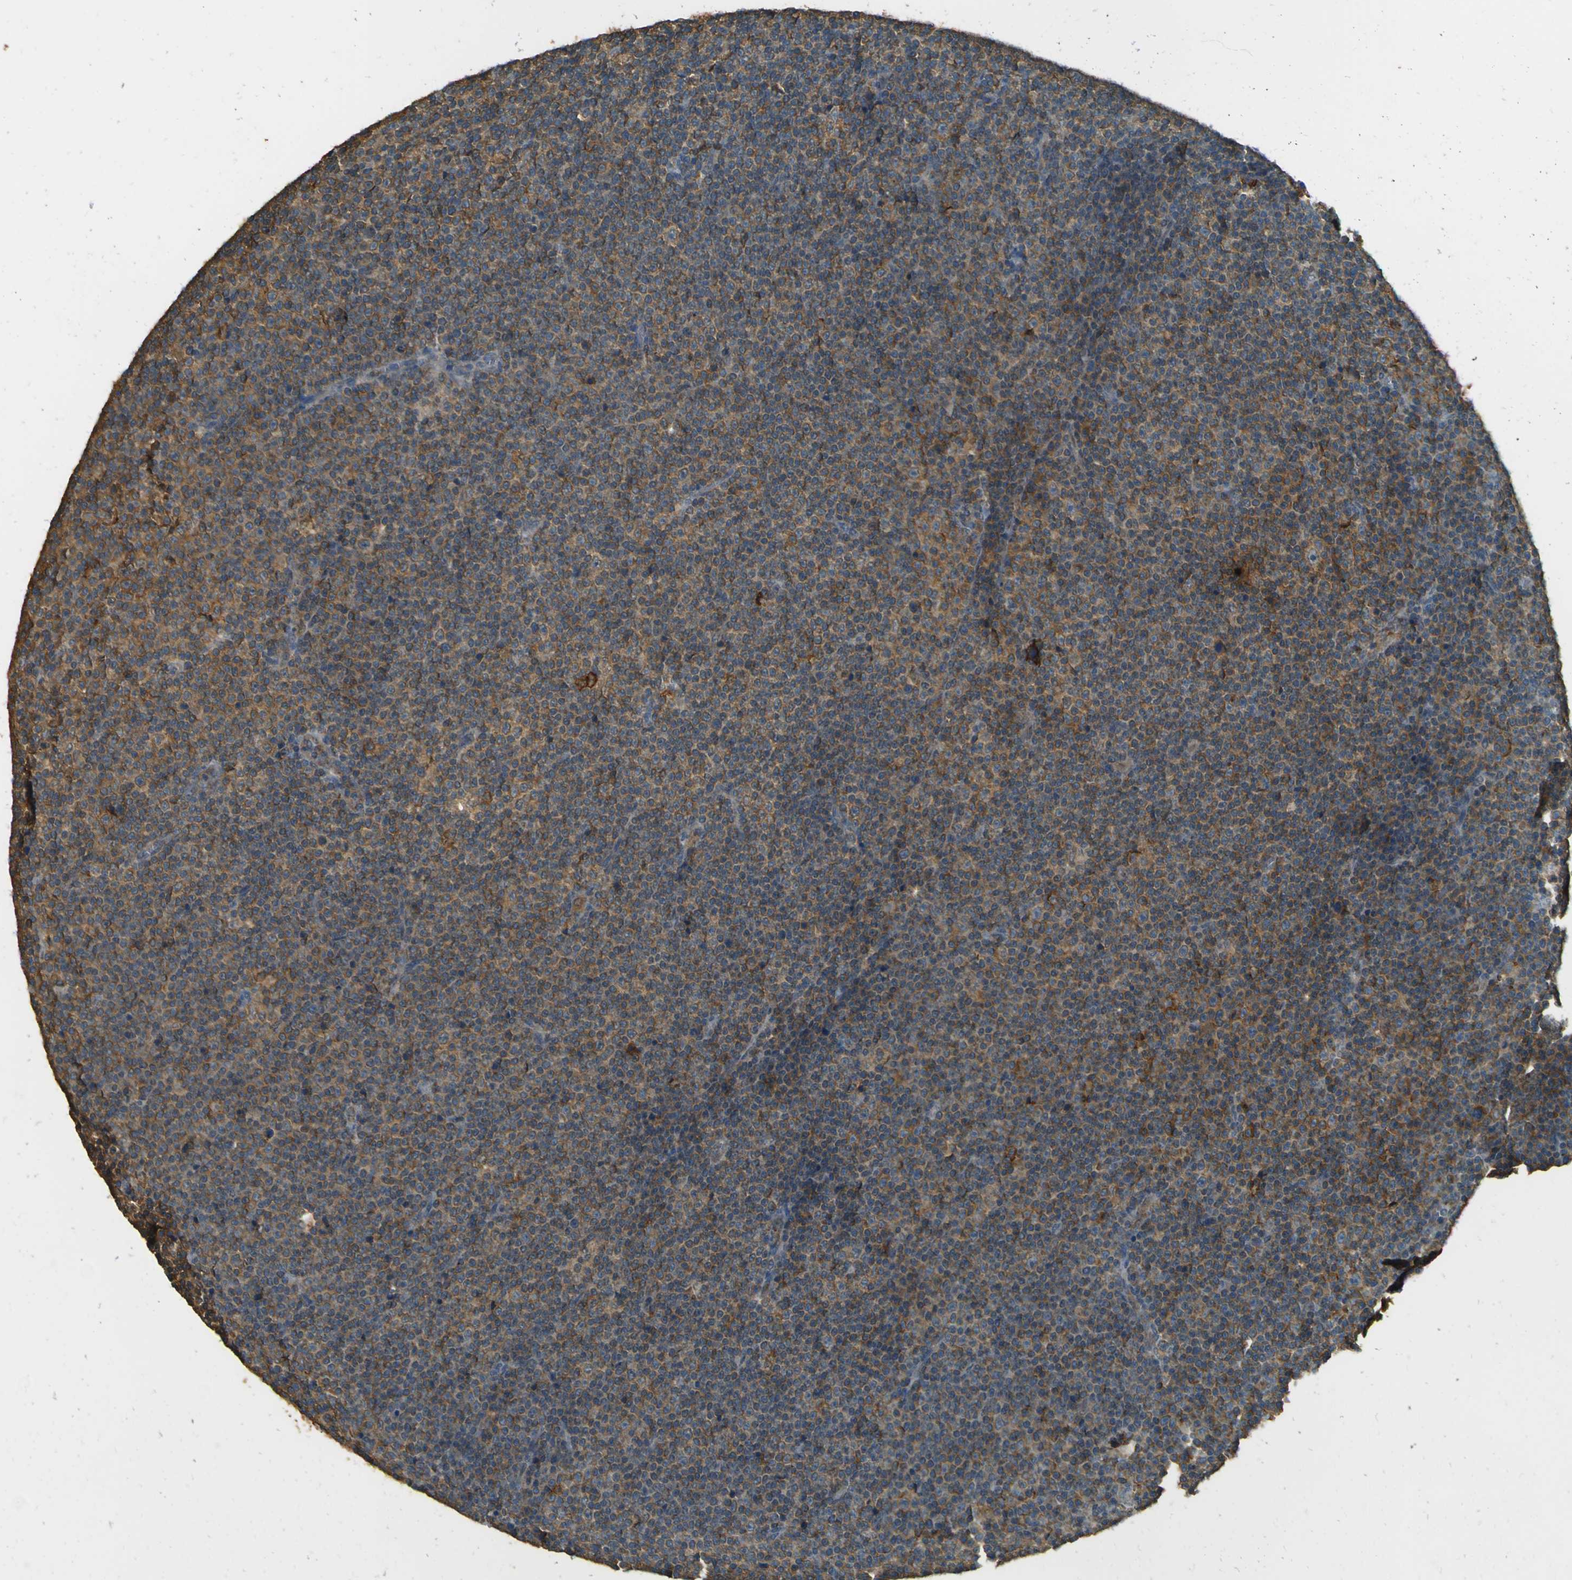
{"staining": {"intensity": "weak", "quantity": ">75%", "location": "cytoplasmic/membranous"}, "tissue": "lymphoma", "cell_type": "Tumor cells", "image_type": "cancer", "snomed": [{"axis": "morphology", "description": "Malignant lymphoma, non-Hodgkin's type, Low grade"}, {"axis": "topography", "description": "Lymph node"}], "caption": "Human low-grade malignant lymphoma, non-Hodgkin's type stained with a protein marker demonstrates weak staining in tumor cells.", "gene": "GOLGA1", "patient": {"sex": "female", "age": 67}}